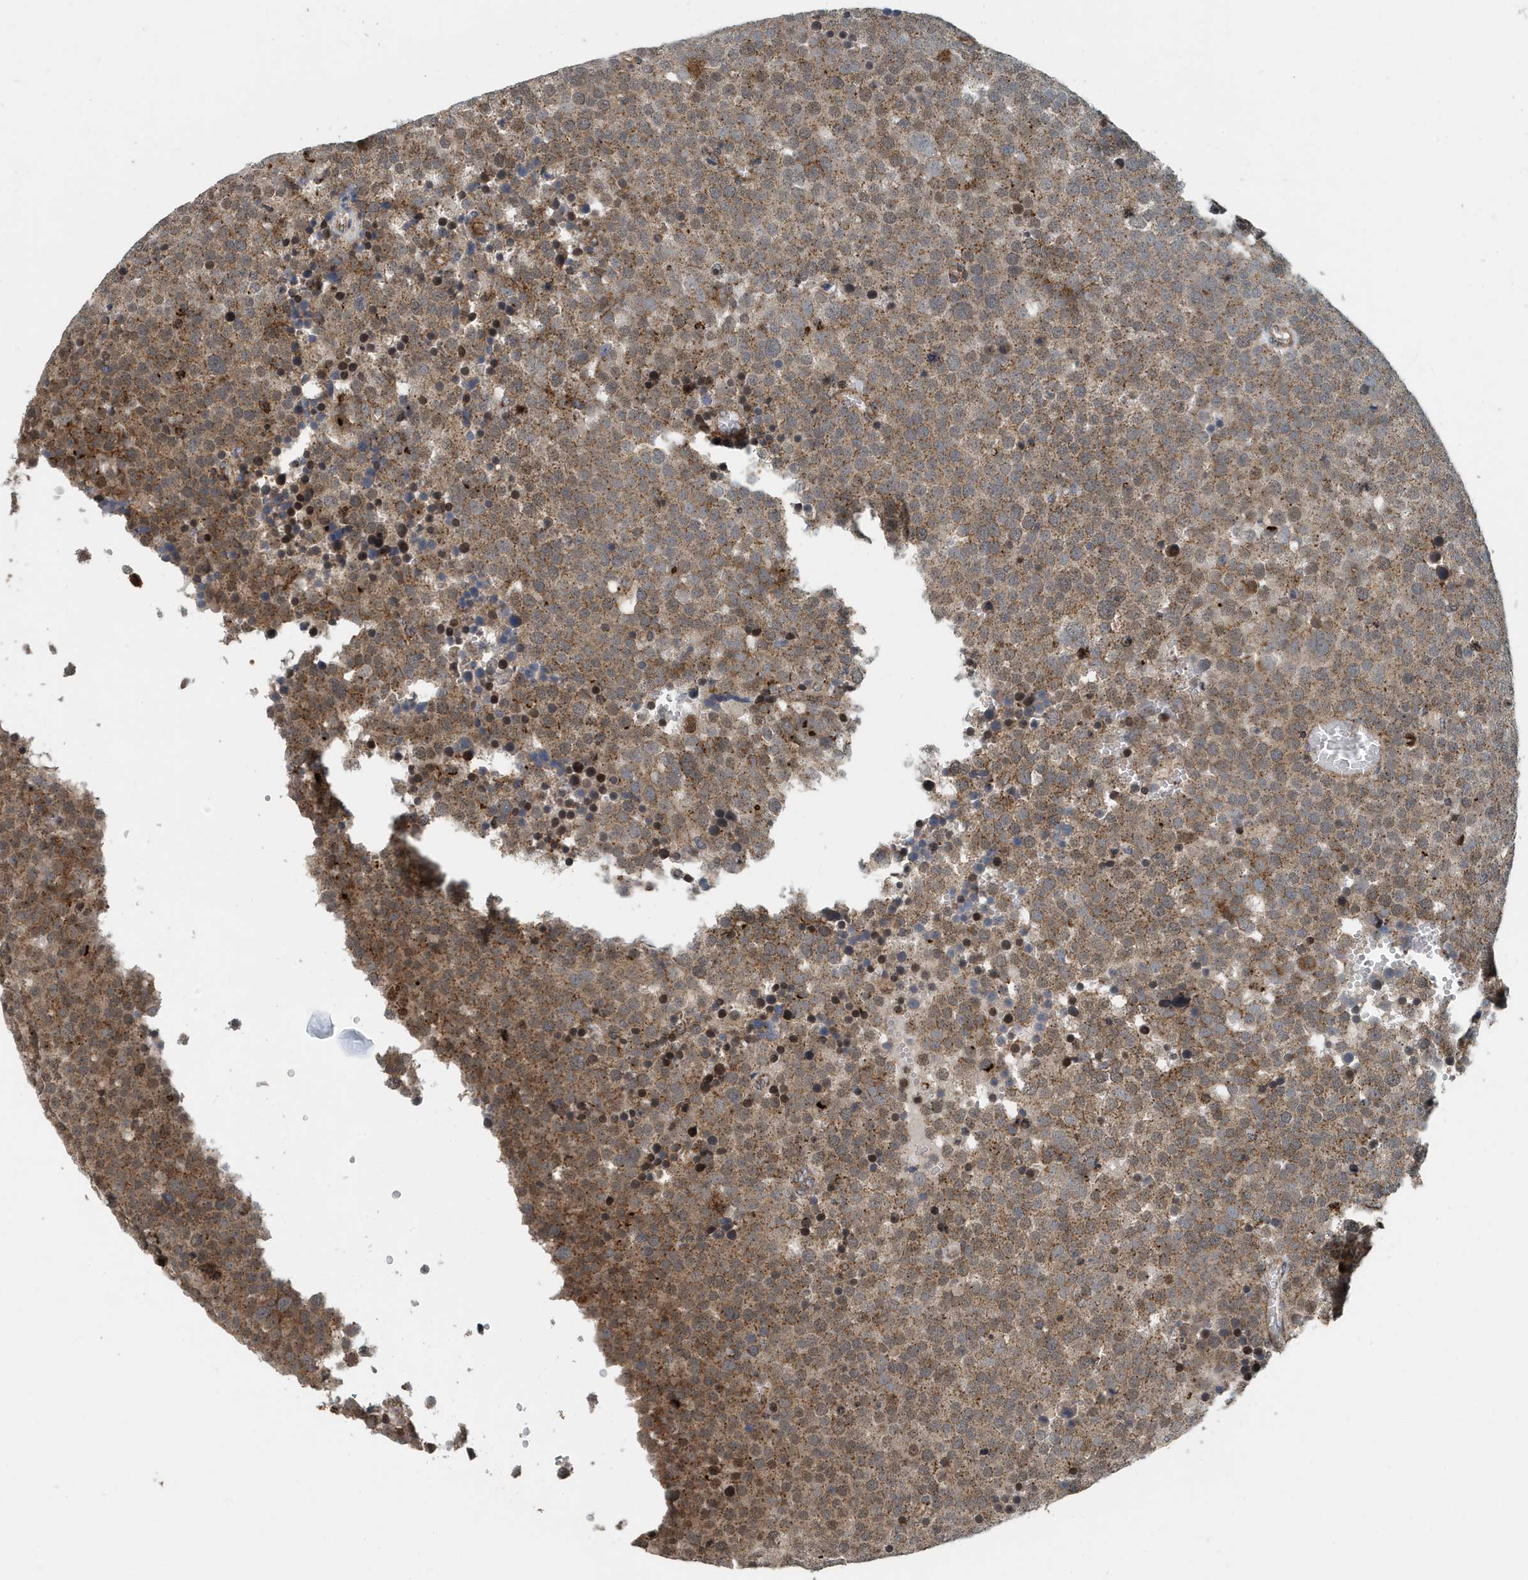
{"staining": {"intensity": "moderate", "quantity": ">75%", "location": "cytoplasmic/membranous"}, "tissue": "testis cancer", "cell_type": "Tumor cells", "image_type": "cancer", "snomed": [{"axis": "morphology", "description": "Seminoma, NOS"}, {"axis": "topography", "description": "Testis"}], "caption": "Immunohistochemical staining of human seminoma (testis) demonstrates moderate cytoplasmic/membranous protein expression in approximately >75% of tumor cells.", "gene": "KIF15", "patient": {"sex": "male", "age": 71}}